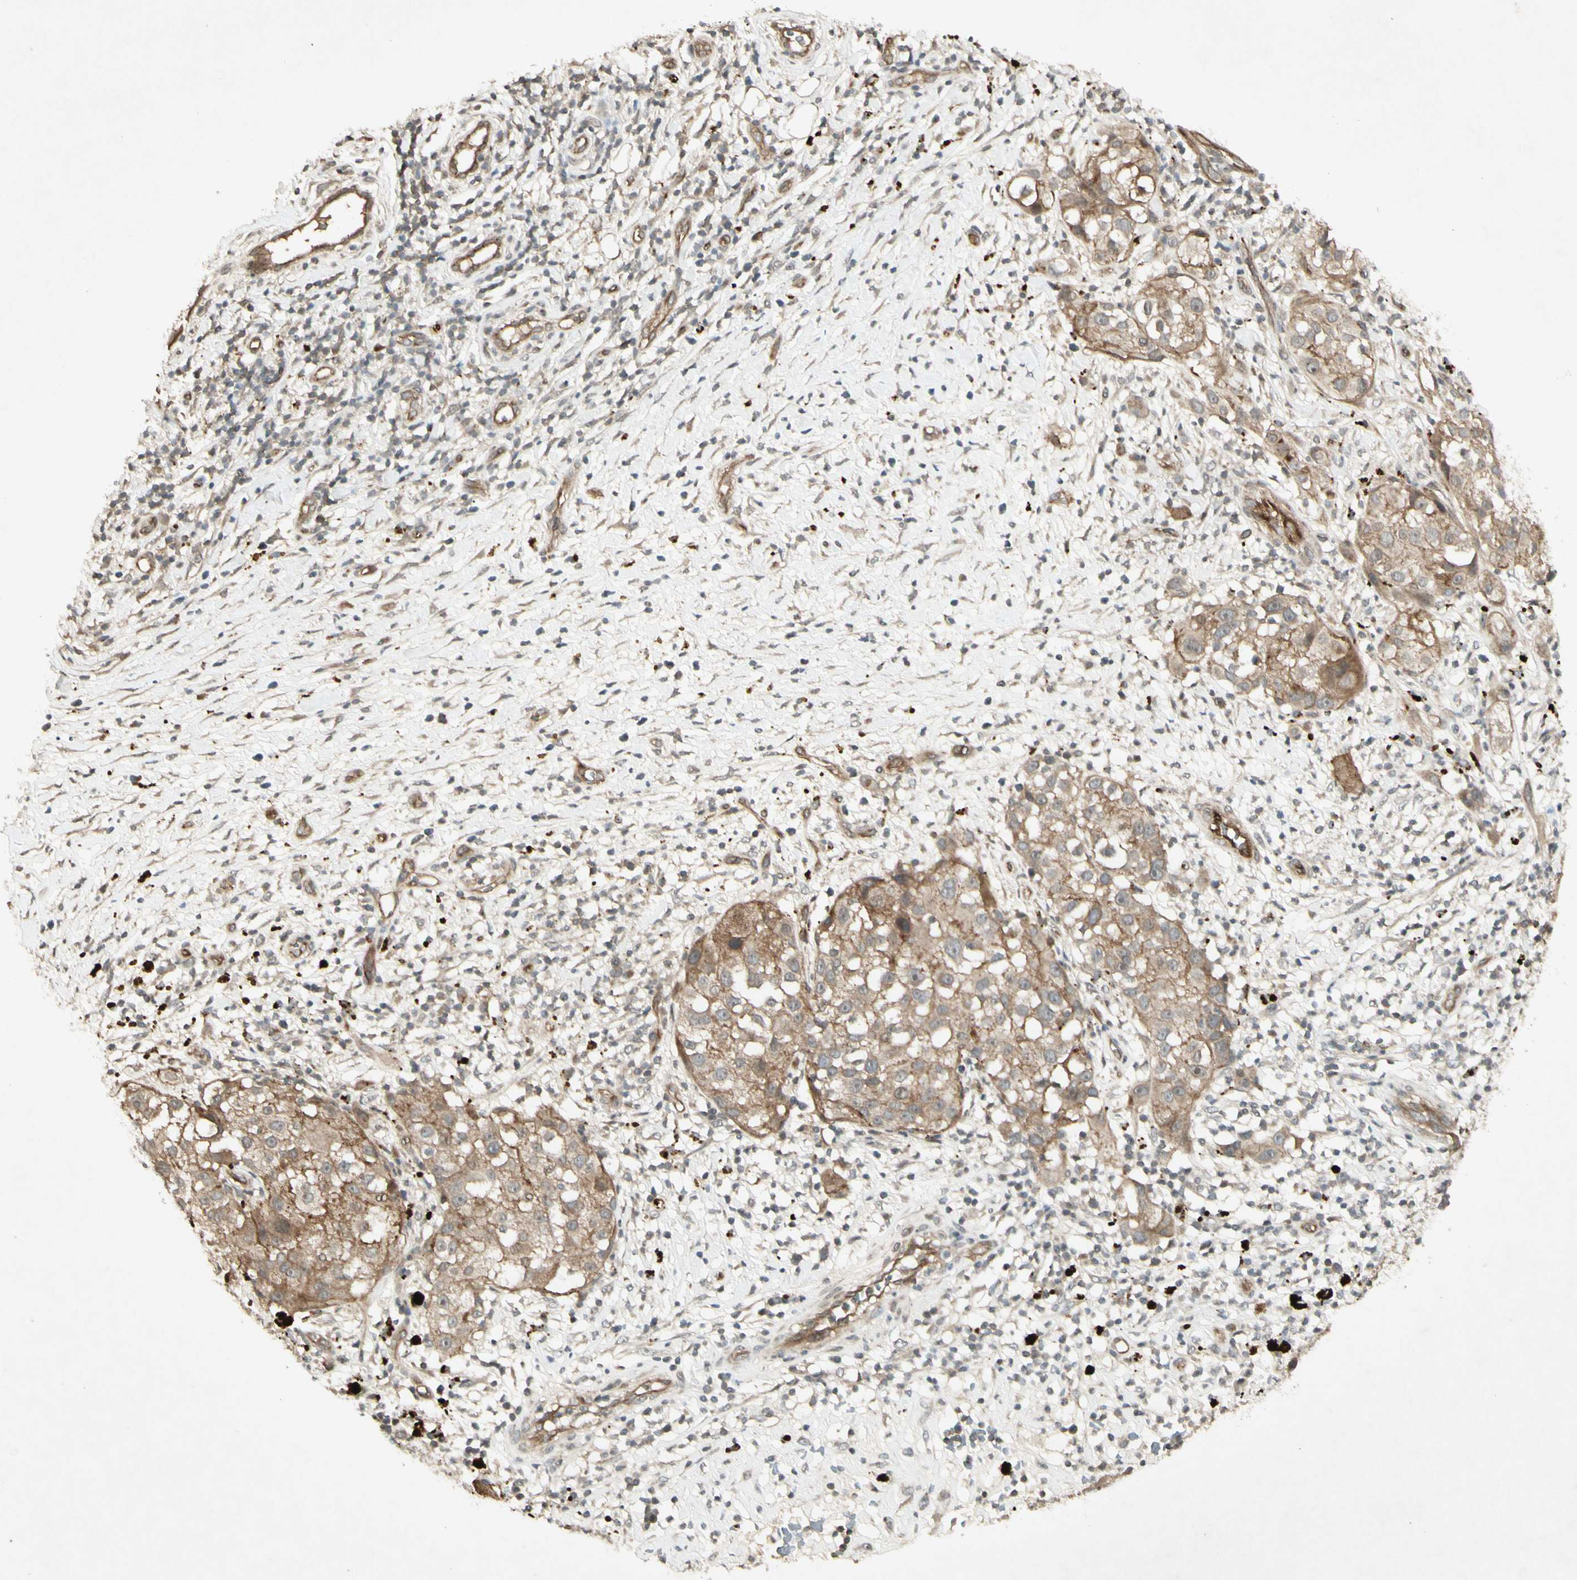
{"staining": {"intensity": "moderate", "quantity": "25%-75%", "location": "cytoplasmic/membranous"}, "tissue": "melanoma", "cell_type": "Tumor cells", "image_type": "cancer", "snomed": [{"axis": "morphology", "description": "Necrosis, NOS"}, {"axis": "morphology", "description": "Malignant melanoma, NOS"}, {"axis": "topography", "description": "Skin"}], "caption": "The immunohistochemical stain highlights moderate cytoplasmic/membranous expression in tumor cells of malignant melanoma tissue.", "gene": "JAG1", "patient": {"sex": "female", "age": 87}}